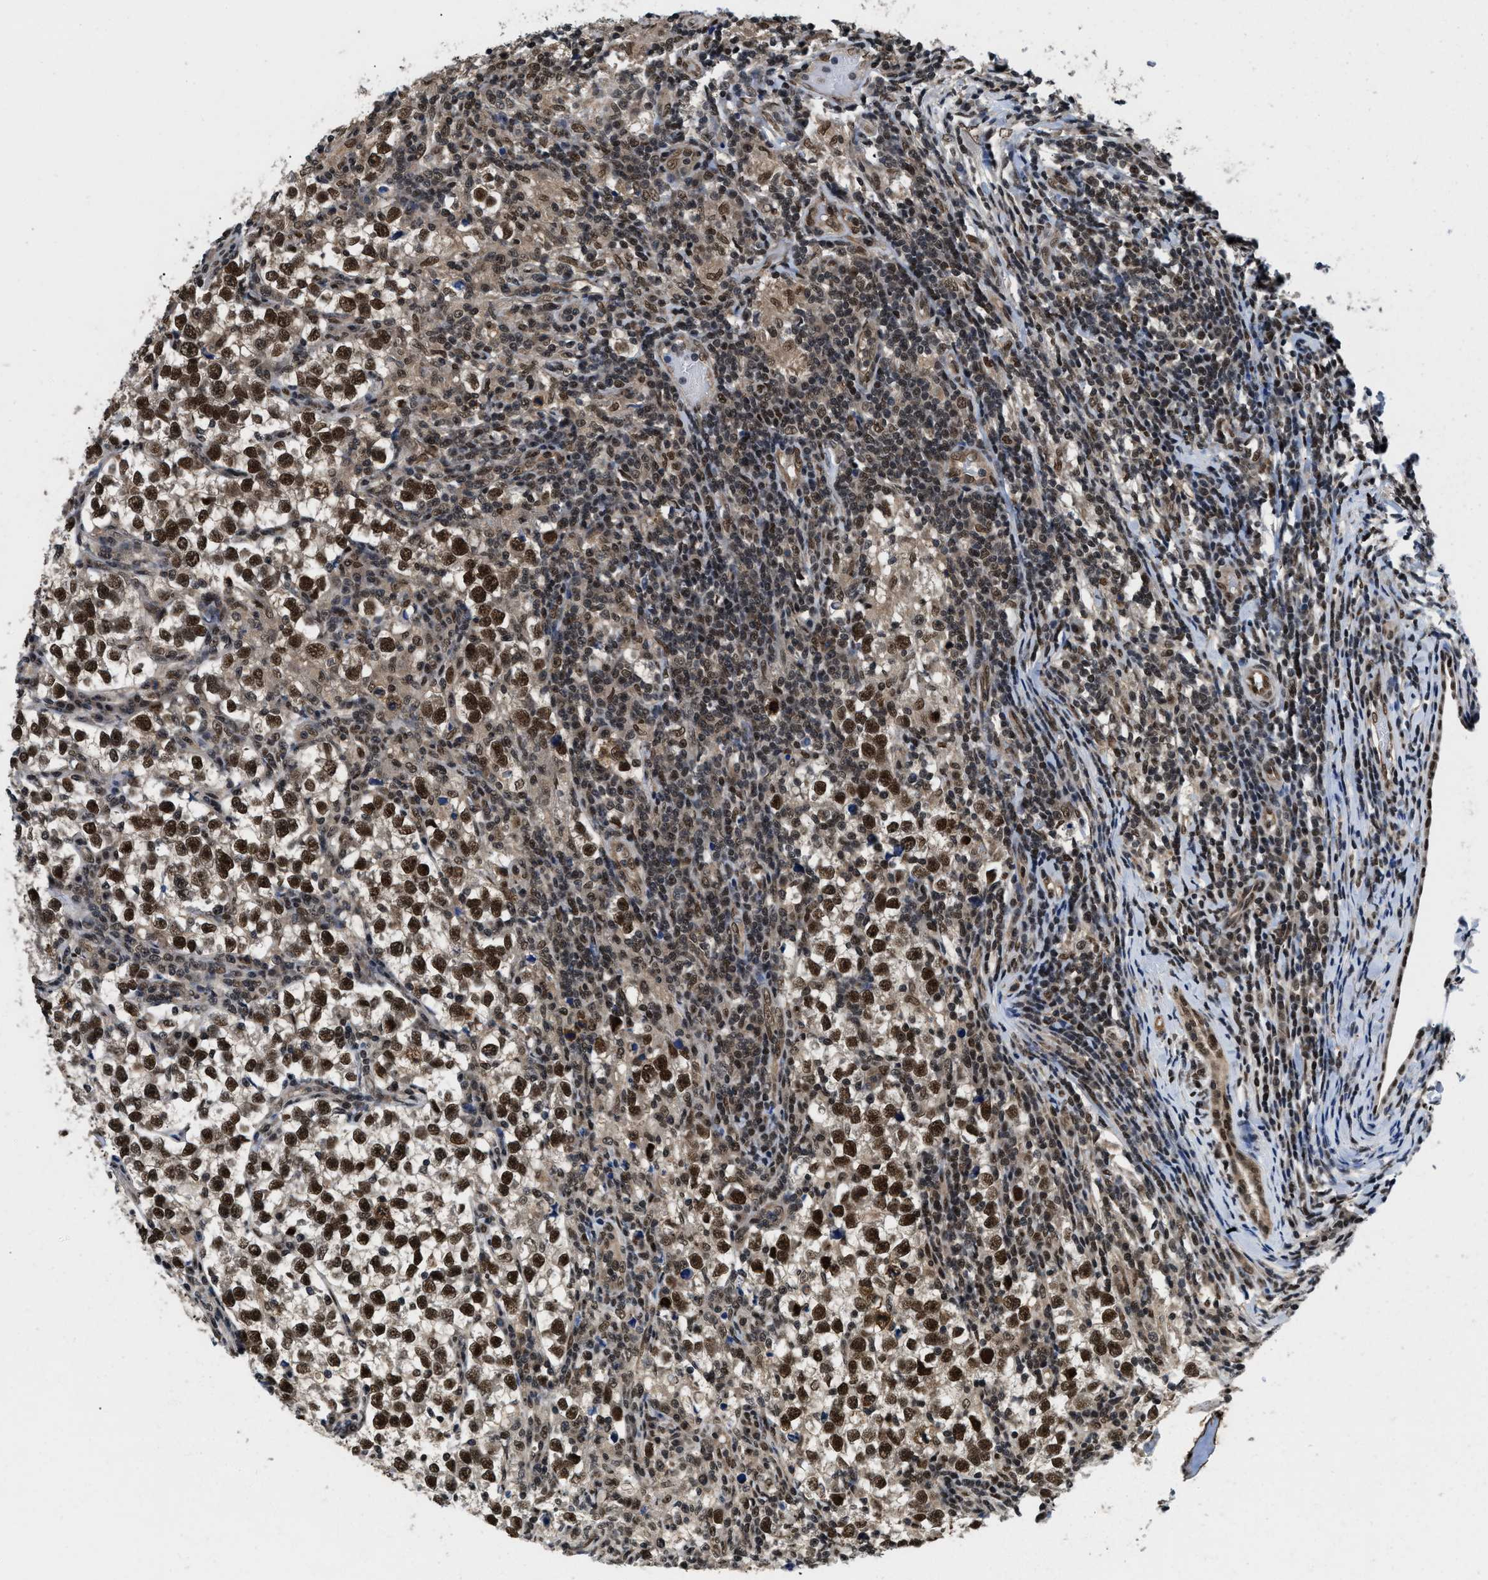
{"staining": {"intensity": "strong", "quantity": ">75%", "location": "nuclear"}, "tissue": "testis cancer", "cell_type": "Tumor cells", "image_type": "cancer", "snomed": [{"axis": "morphology", "description": "Normal tissue, NOS"}, {"axis": "morphology", "description": "Seminoma, NOS"}, {"axis": "topography", "description": "Testis"}], "caption": "The immunohistochemical stain labels strong nuclear expression in tumor cells of testis seminoma tissue.", "gene": "SAFB", "patient": {"sex": "male", "age": 43}}